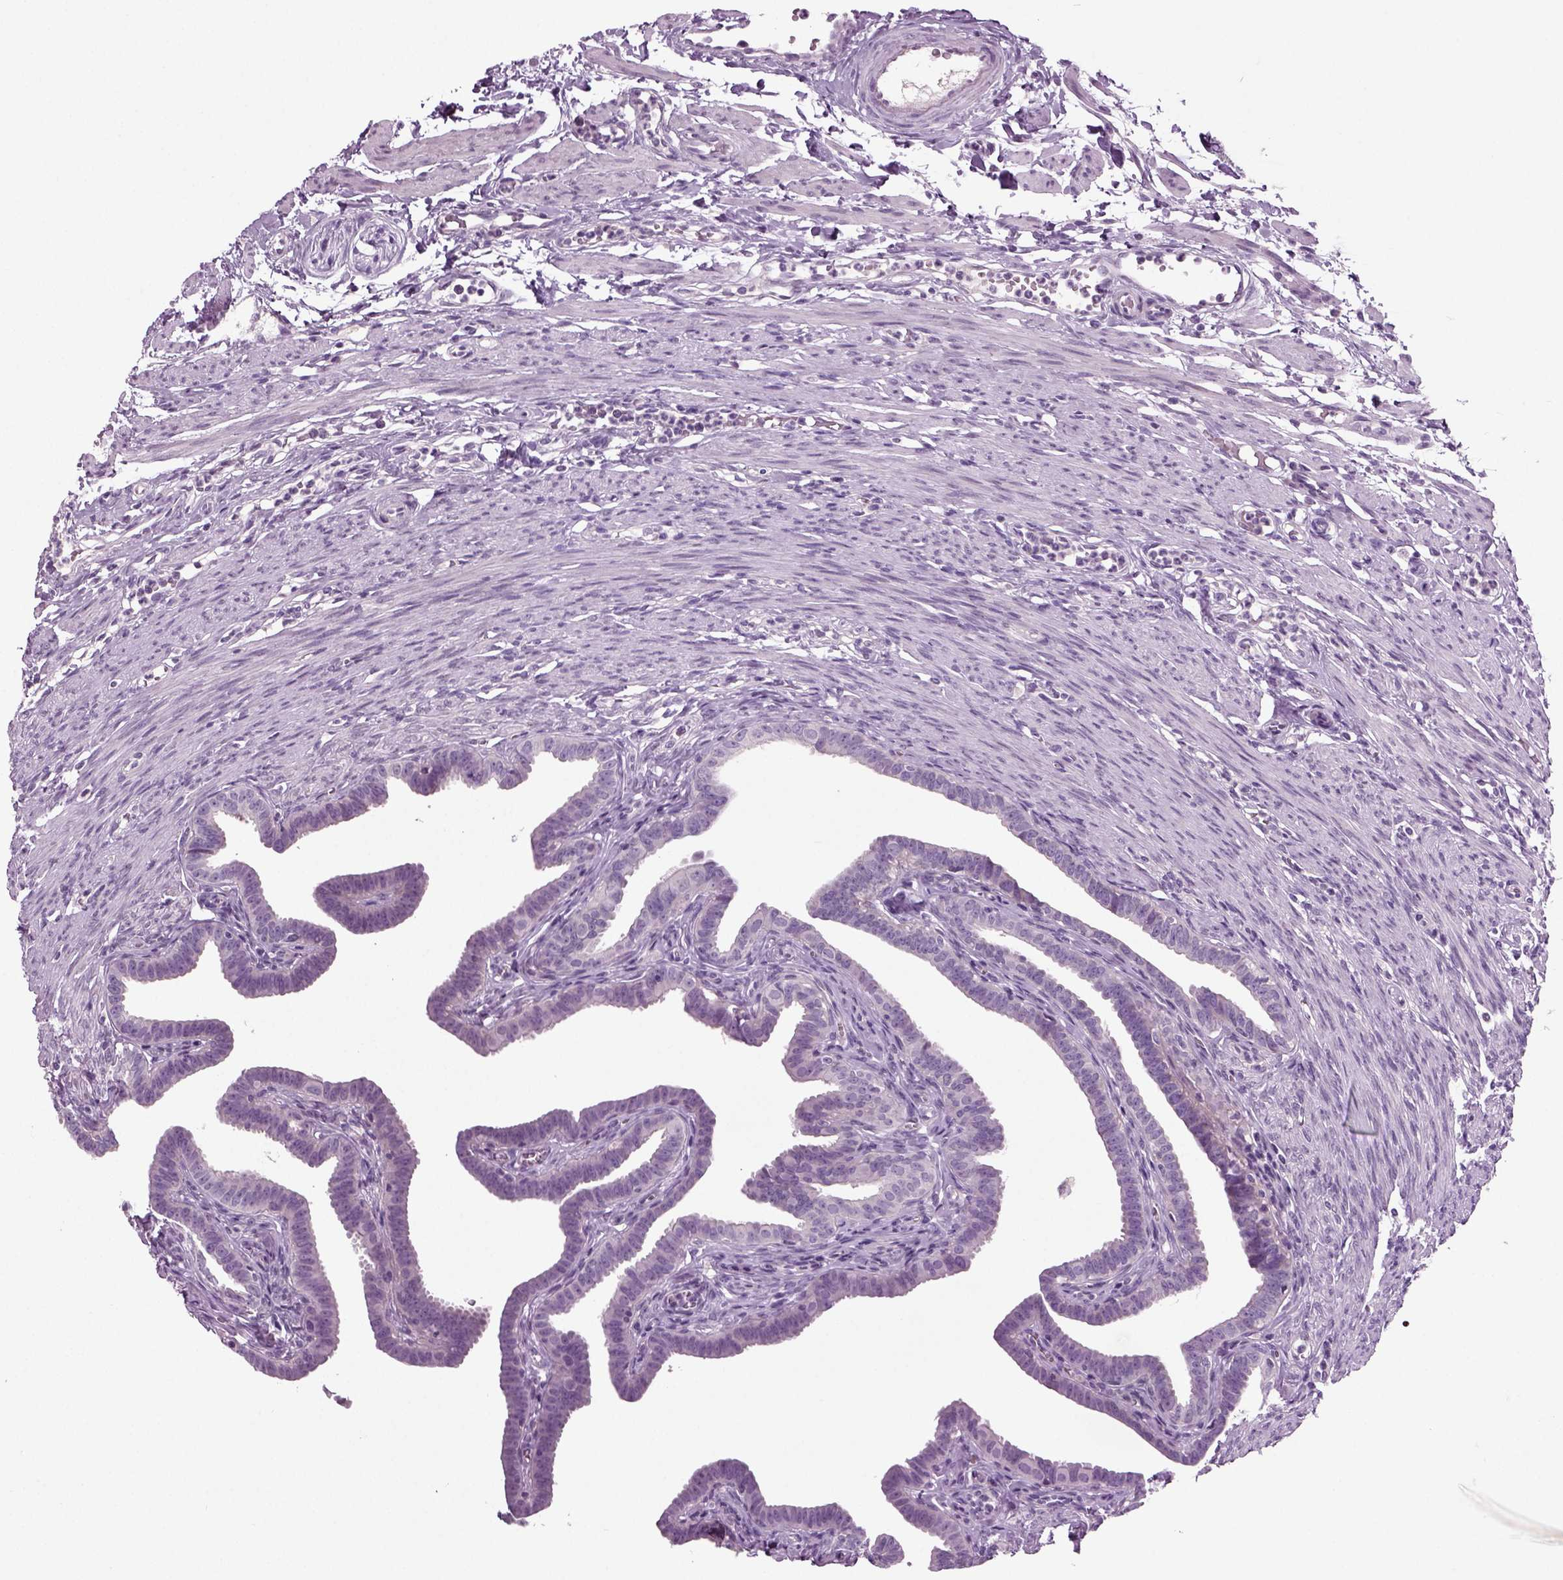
{"staining": {"intensity": "negative", "quantity": "none", "location": "none"}, "tissue": "fallopian tube", "cell_type": "Glandular cells", "image_type": "normal", "snomed": [{"axis": "morphology", "description": "Normal tissue, NOS"}, {"axis": "topography", "description": "Fallopian tube"}, {"axis": "topography", "description": "Ovary"}], "caption": "Immunohistochemistry (IHC) of benign fallopian tube reveals no positivity in glandular cells.", "gene": "COL9A2", "patient": {"sex": "female", "age": 33}}